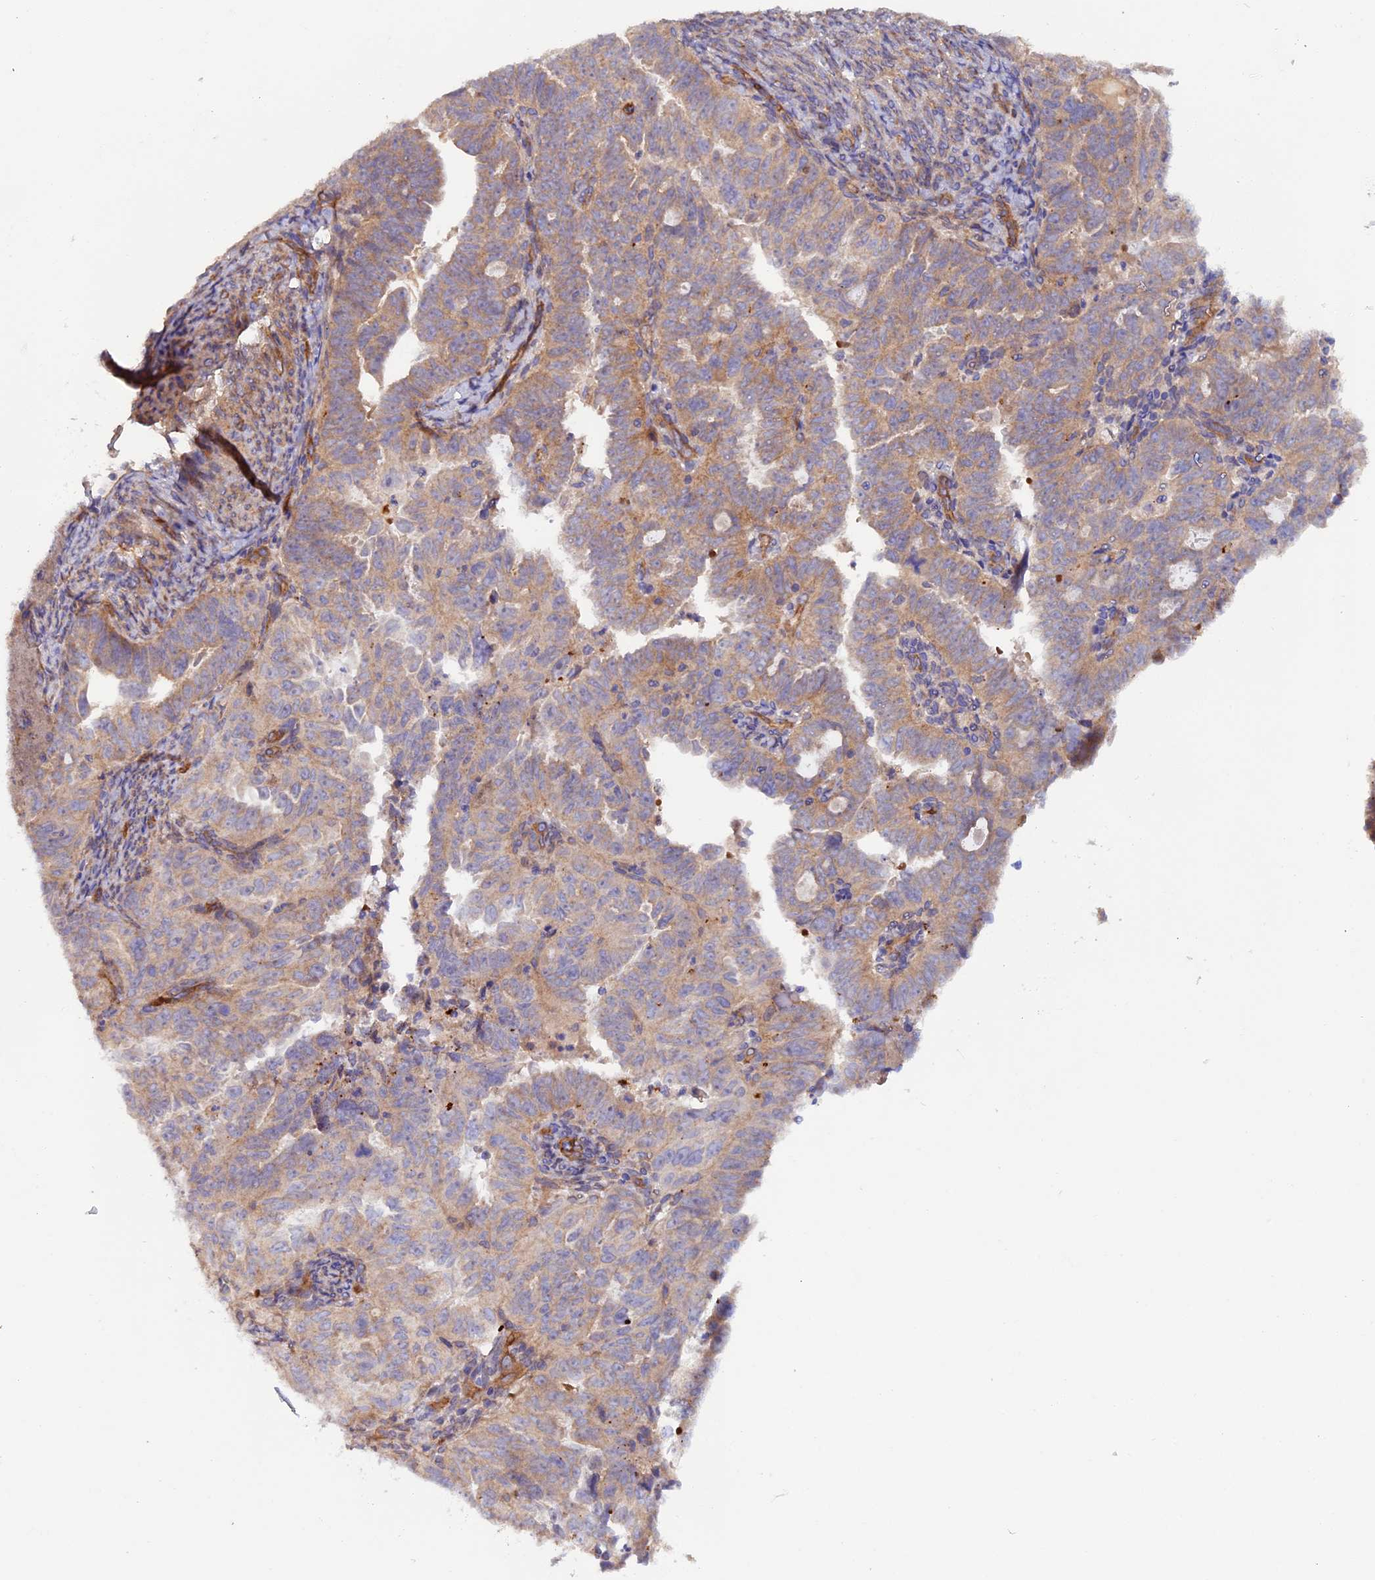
{"staining": {"intensity": "moderate", "quantity": ">75%", "location": "cytoplasmic/membranous"}, "tissue": "endometrial cancer", "cell_type": "Tumor cells", "image_type": "cancer", "snomed": [{"axis": "morphology", "description": "Adenocarcinoma, NOS"}, {"axis": "topography", "description": "Endometrium"}], "caption": "Immunohistochemical staining of human endometrial cancer (adenocarcinoma) exhibits moderate cytoplasmic/membranous protein expression in approximately >75% of tumor cells.", "gene": "DUS3L", "patient": {"sex": "female", "age": 65}}